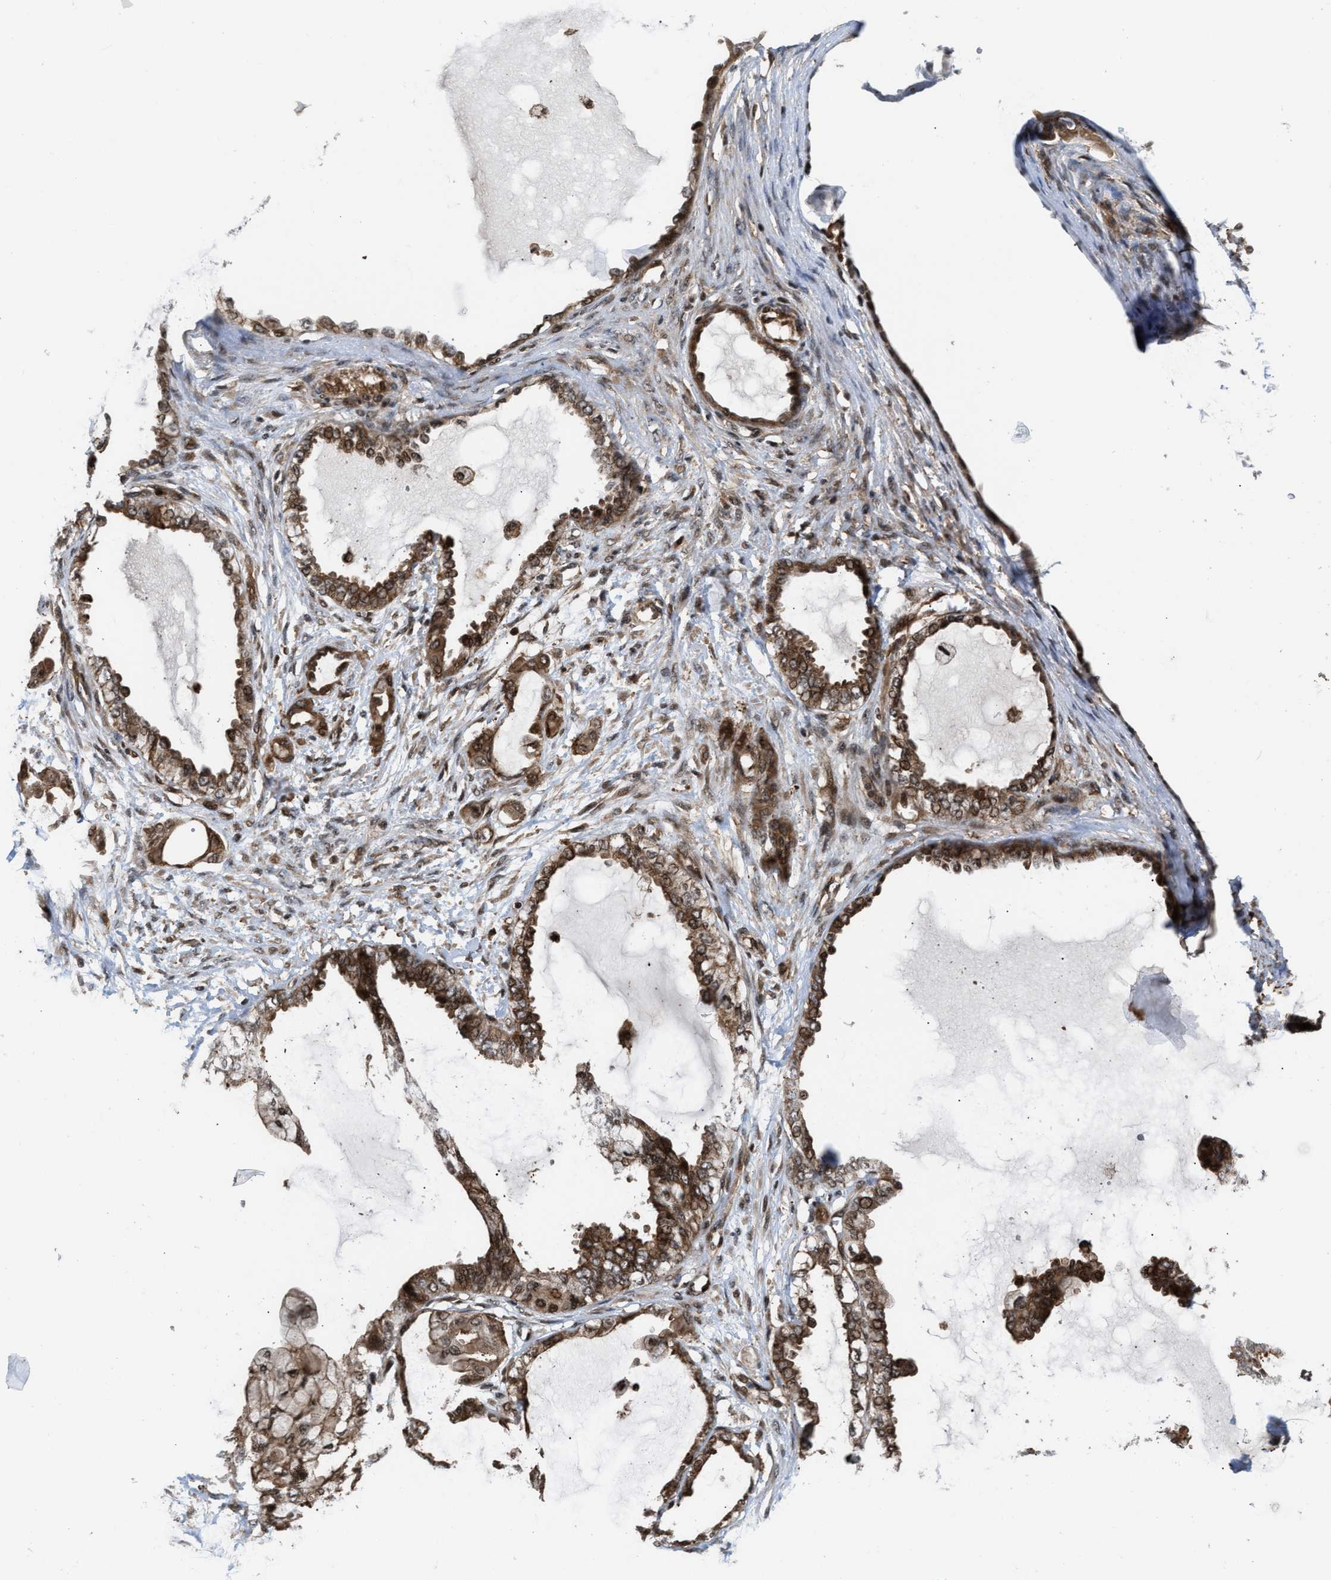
{"staining": {"intensity": "moderate", "quantity": ">75%", "location": "cytoplasmic/membranous,nuclear"}, "tissue": "ovarian cancer", "cell_type": "Tumor cells", "image_type": "cancer", "snomed": [{"axis": "morphology", "description": "Carcinoma, NOS"}, {"axis": "morphology", "description": "Carcinoma, endometroid"}, {"axis": "topography", "description": "Ovary"}], "caption": "Immunohistochemistry (IHC) of human ovarian cancer (carcinoma) reveals medium levels of moderate cytoplasmic/membranous and nuclear positivity in approximately >75% of tumor cells. The staining is performed using DAB (3,3'-diaminobenzidine) brown chromogen to label protein expression. The nuclei are counter-stained blue using hematoxylin.", "gene": "STAU2", "patient": {"sex": "female", "age": 50}}